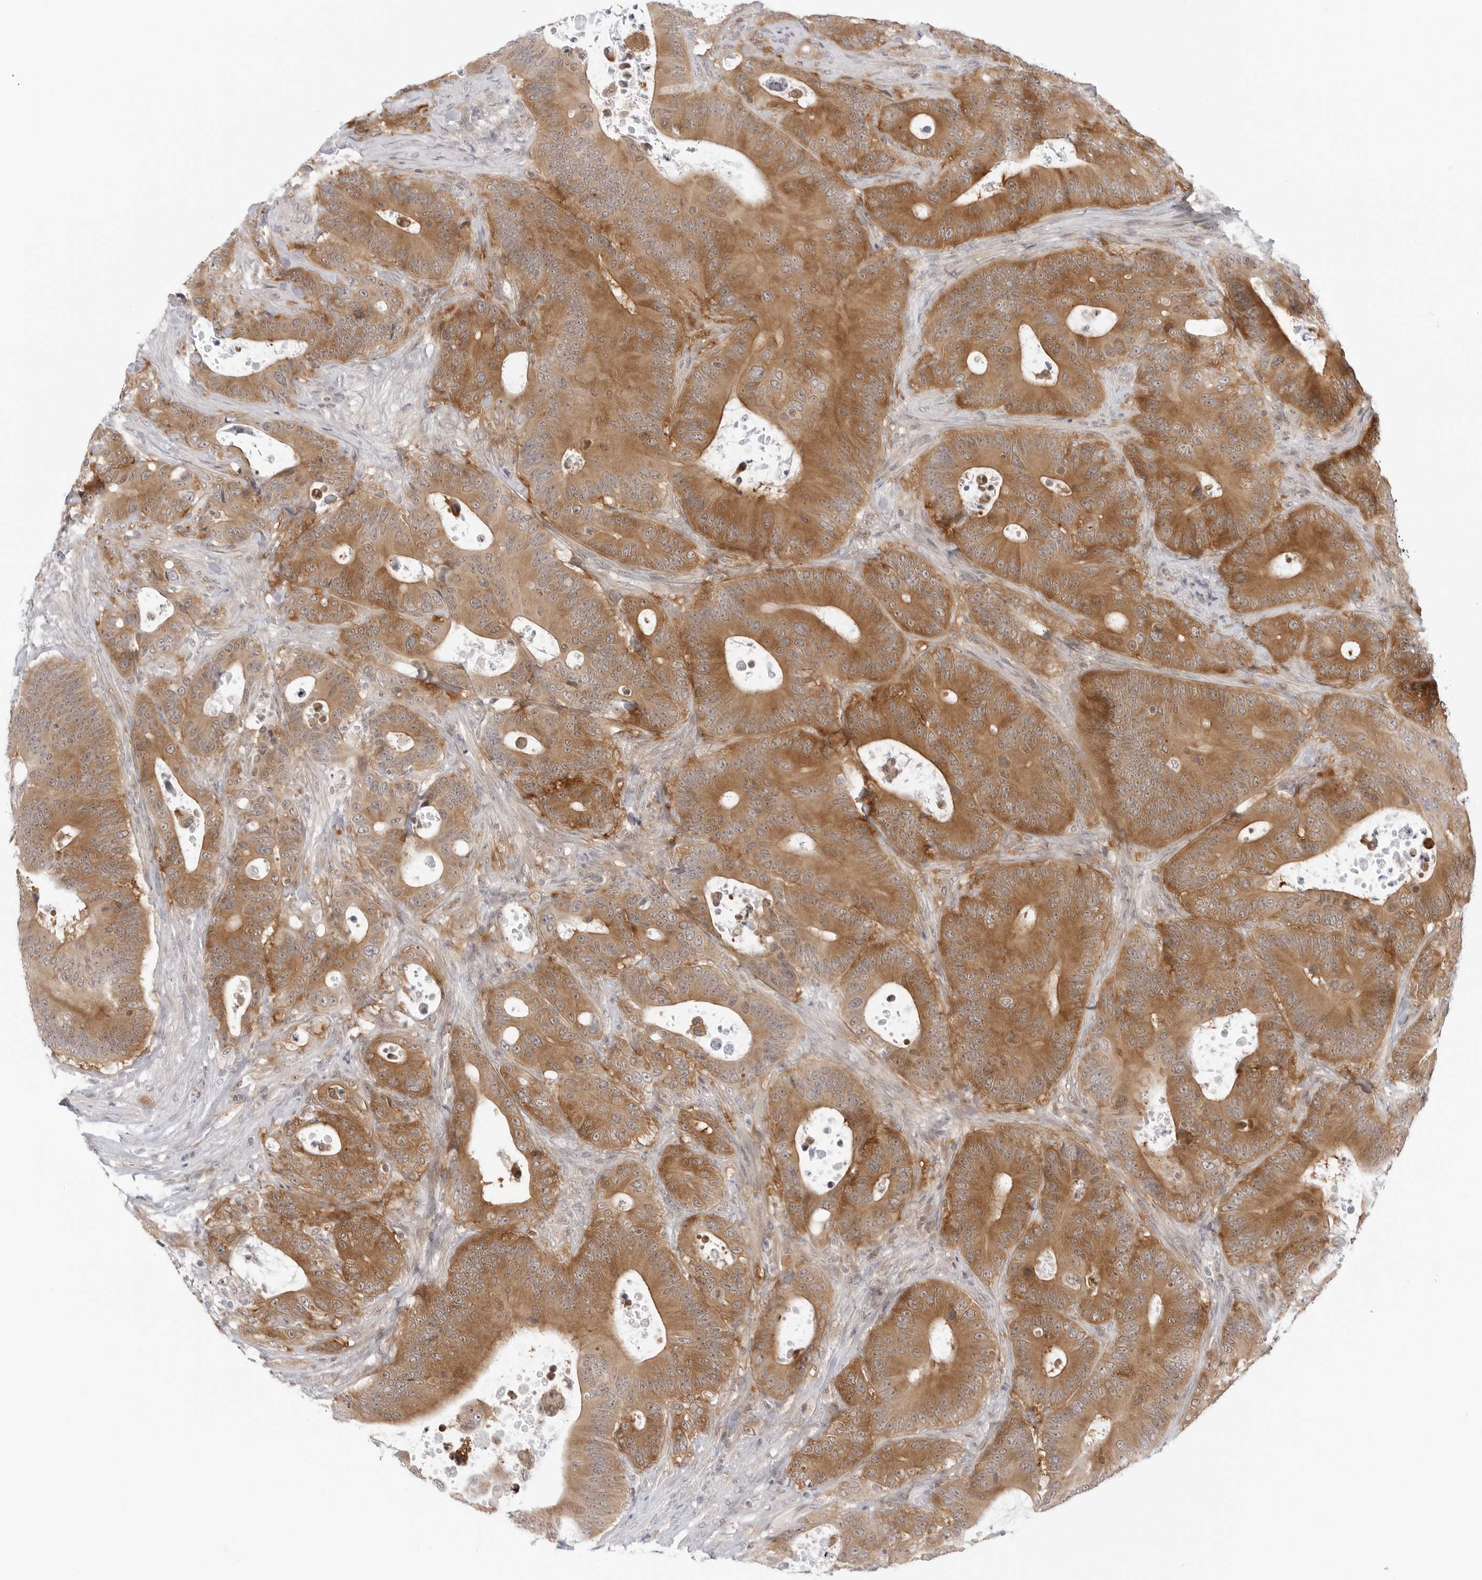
{"staining": {"intensity": "moderate", "quantity": ">75%", "location": "cytoplasmic/membranous"}, "tissue": "colorectal cancer", "cell_type": "Tumor cells", "image_type": "cancer", "snomed": [{"axis": "morphology", "description": "Adenocarcinoma, NOS"}, {"axis": "topography", "description": "Colon"}], "caption": "Immunohistochemistry of human colorectal cancer exhibits medium levels of moderate cytoplasmic/membranous staining in approximately >75% of tumor cells.", "gene": "NUDC", "patient": {"sex": "male", "age": 83}}